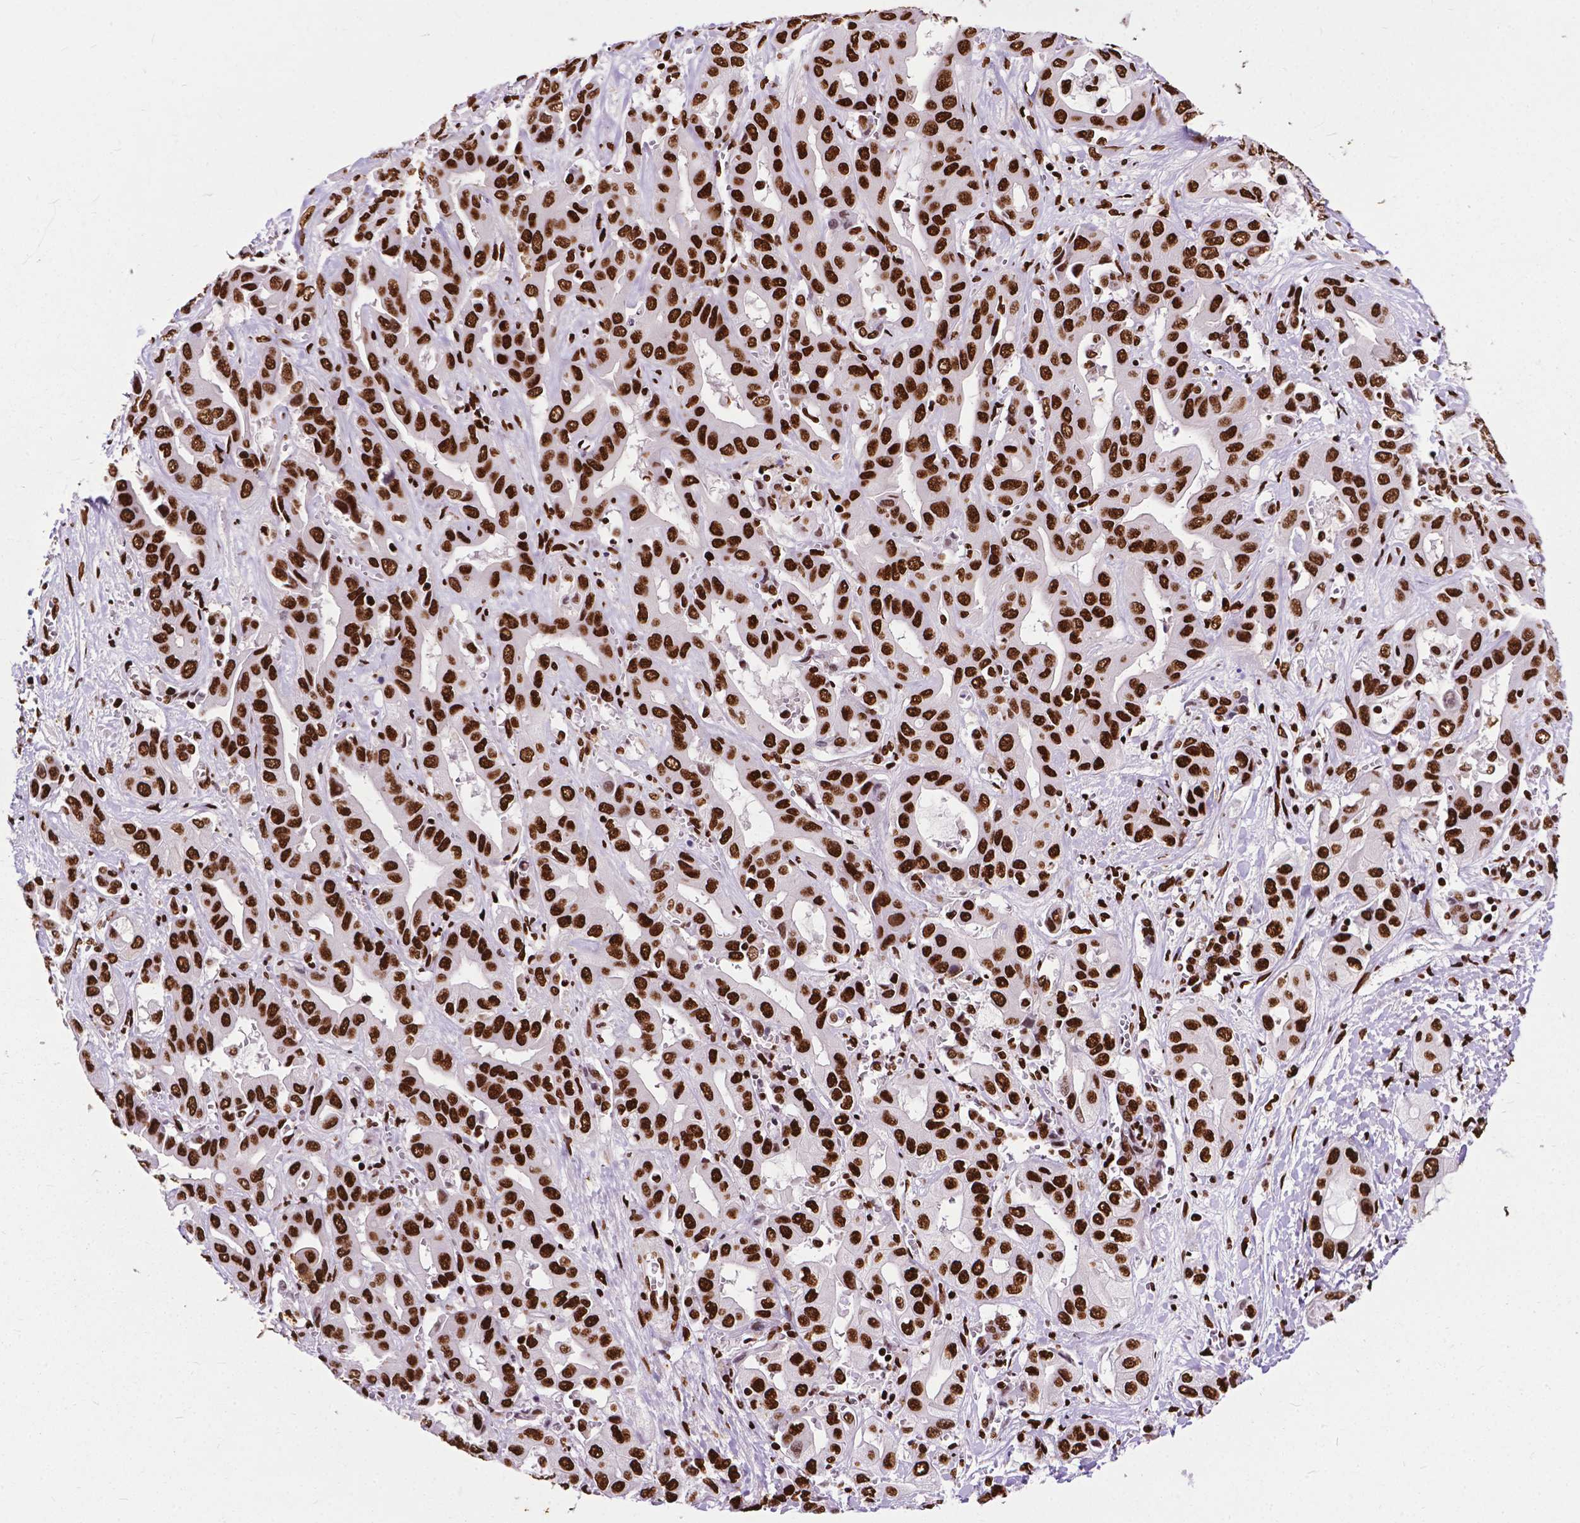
{"staining": {"intensity": "strong", "quantity": ">75%", "location": "nuclear"}, "tissue": "liver cancer", "cell_type": "Tumor cells", "image_type": "cancer", "snomed": [{"axis": "morphology", "description": "Cholangiocarcinoma"}, {"axis": "topography", "description": "Liver"}], "caption": "Protein staining of liver cholangiocarcinoma tissue reveals strong nuclear expression in about >75% of tumor cells.", "gene": "SMIM5", "patient": {"sex": "female", "age": 52}}